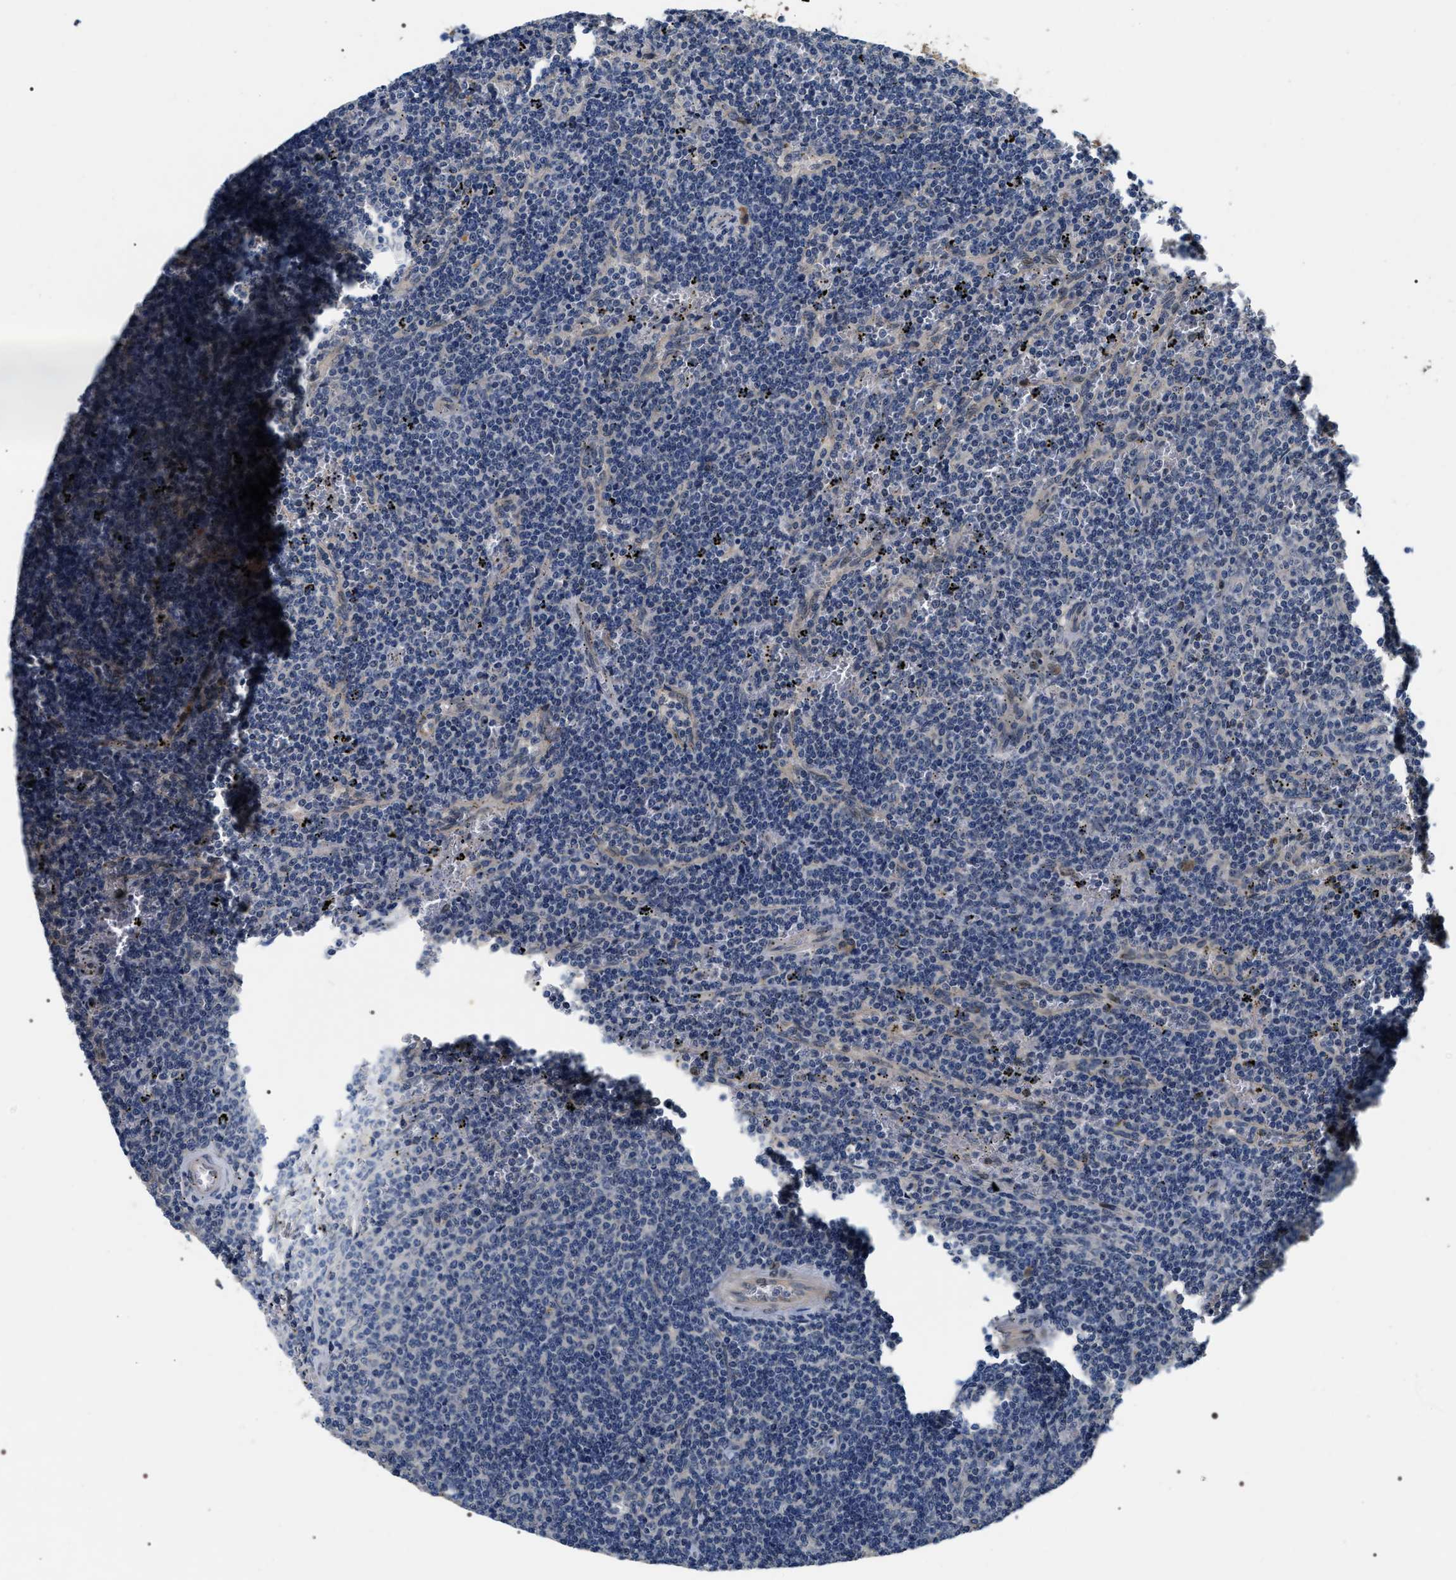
{"staining": {"intensity": "negative", "quantity": "none", "location": "none"}, "tissue": "lymphoma", "cell_type": "Tumor cells", "image_type": "cancer", "snomed": [{"axis": "morphology", "description": "Hodgkin's disease, NOS"}, {"axis": "topography", "description": "Lymph node"}], "caption": "Immunohistochemistry (IHC) image of lymphoma stained for a protein (brown), which displays no staining in tumor cells. Brightfield microscopy of IHC stained with DAB (3,3'-diaminobenzidine) (brown) and hematoxylin (blue), captured at high magnification.", "gene": "IFT81", "patient": {"sex": "male", "age": 46}}